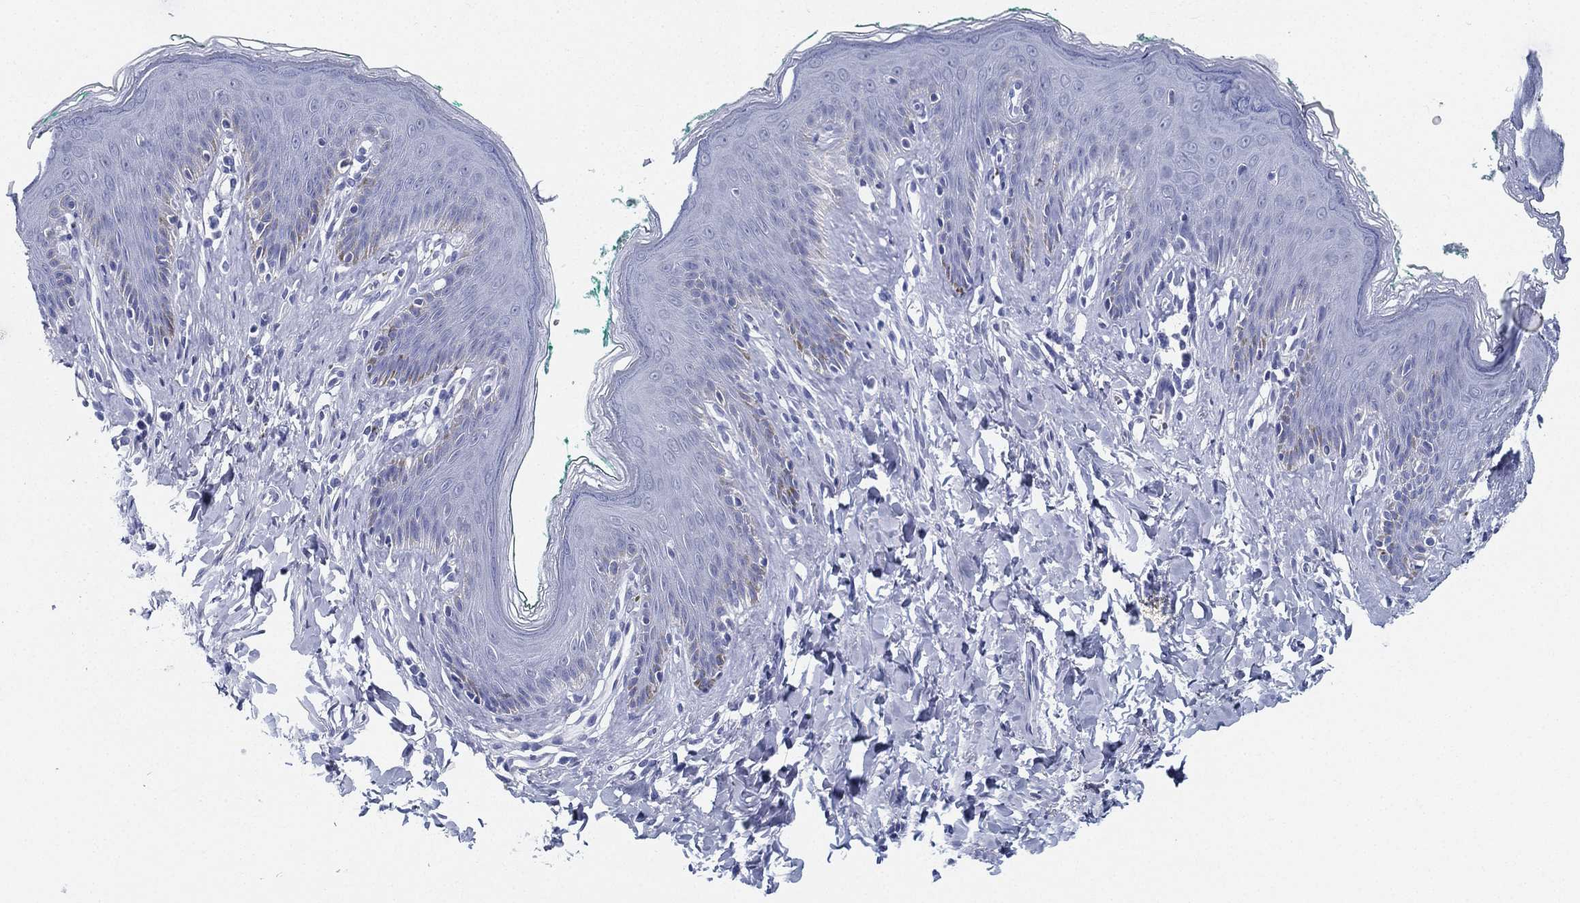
{"staining": {"intensity": "negative", "quantity": "none", "location": "none"}, "tissue": "skin", "cell_type": "Epidermal cells", "image_type": "normal", "snomed": [{"axis": "morphology", "description": "Normal tissue, NOS"}, {"axis": "topography", "description": "Vulva"}], "caption": "The micrograph reveals no significant expression in epidermal cells of skin.", "gene": "ATP1B2", "patient": {"sex": "female", "age": 66}}